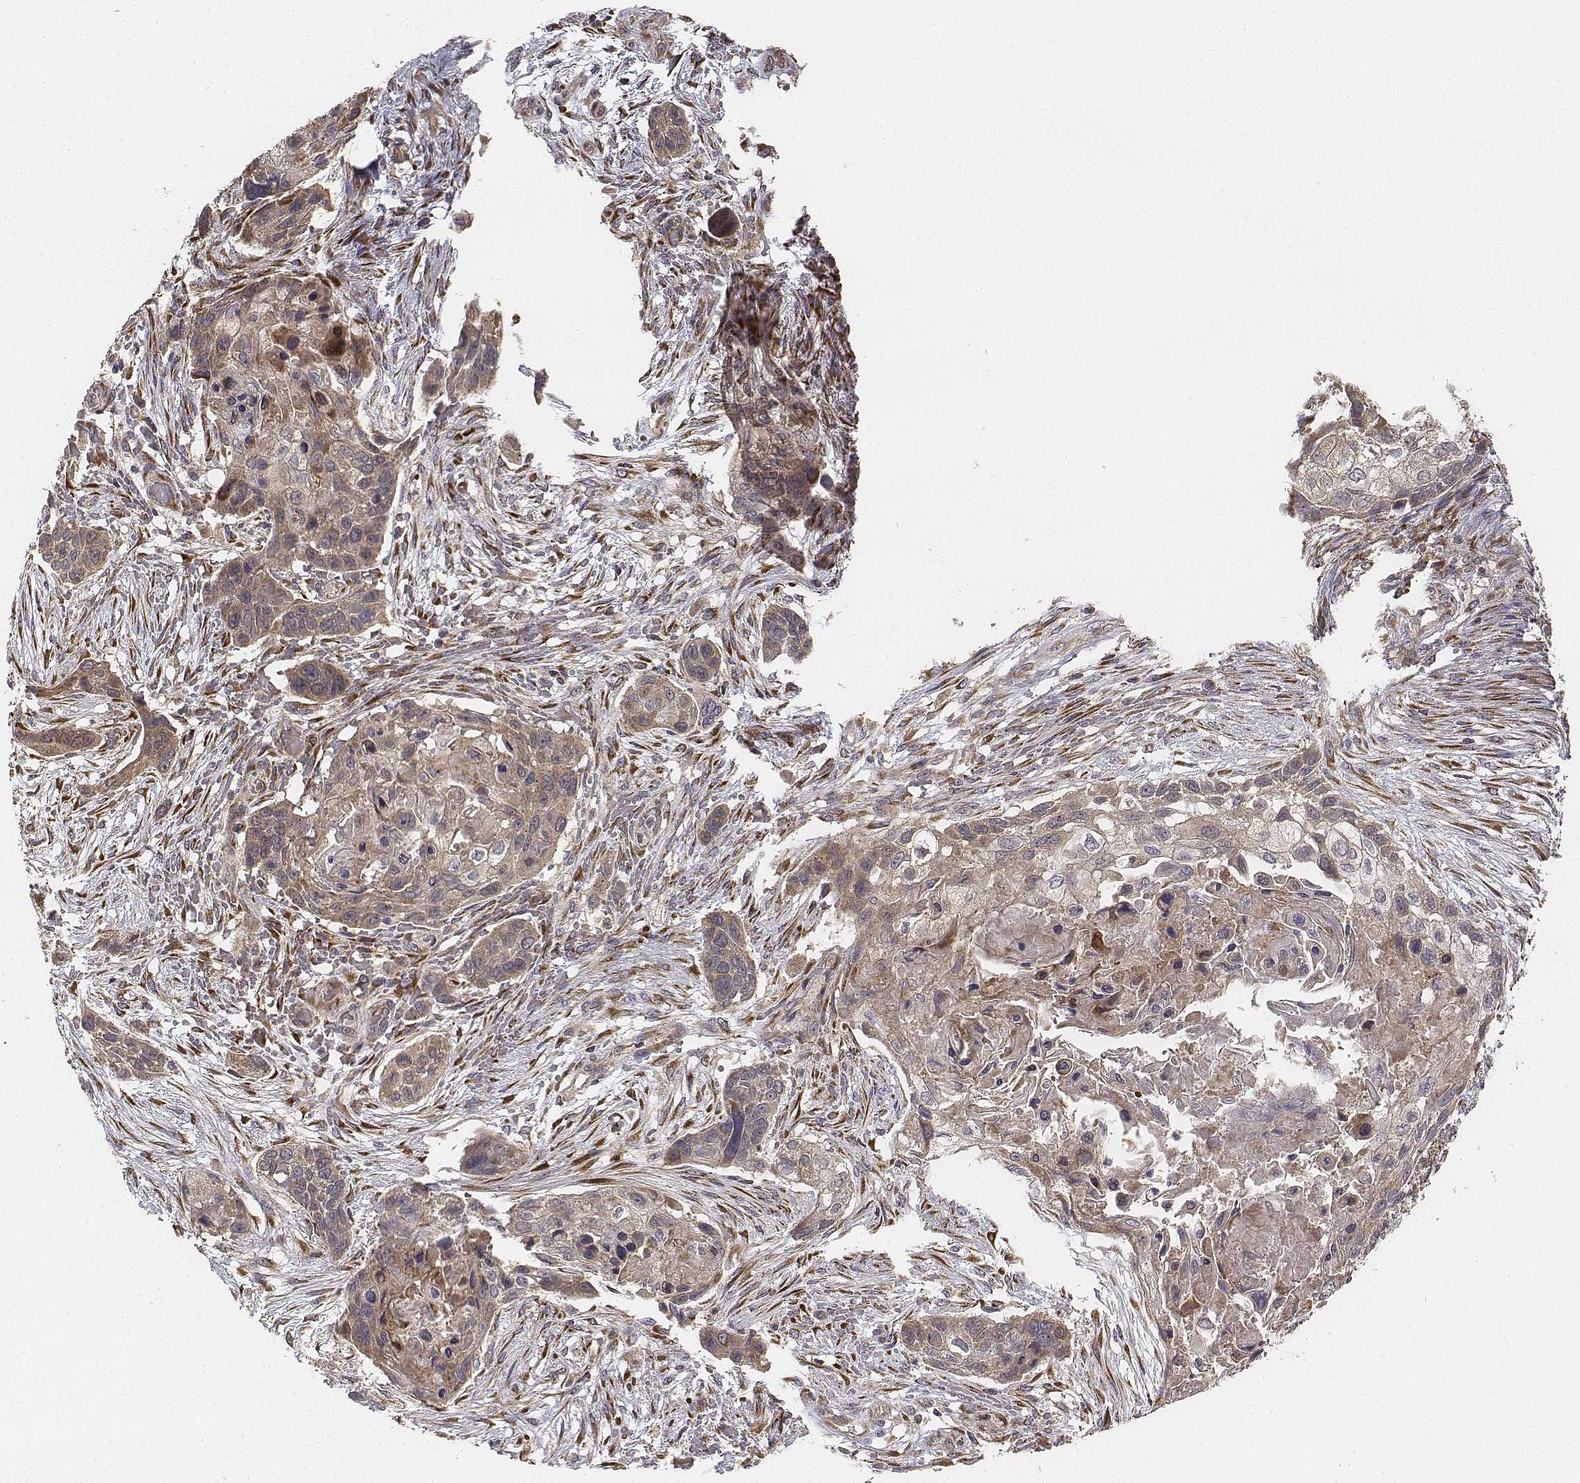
{"staining": {"intensity": "weak", "quantity": "25%-75%", "location": "cytoplasmic/membranous"}, "tissue": "lung cancer", "cell_type": "Tumor cells", "image_type": "cancer", "snomed": [{"axis": "morphology", "description": "Squamous cell carcinoma, NOS"}, {"axis": "topography", "description": "Lung"}], "caption": "Immunohistochemistry (IHC) image of neoplastic tissue: lung cancer stained using IHC shows low levels of weak protein expression localized specifically in the cytoplasmic/membranous of tumor cells, appearing as a cytoplasmic/membranous brown color.", "gene": "FBXO21", "patient": {"sex": "male", "age": 69}}